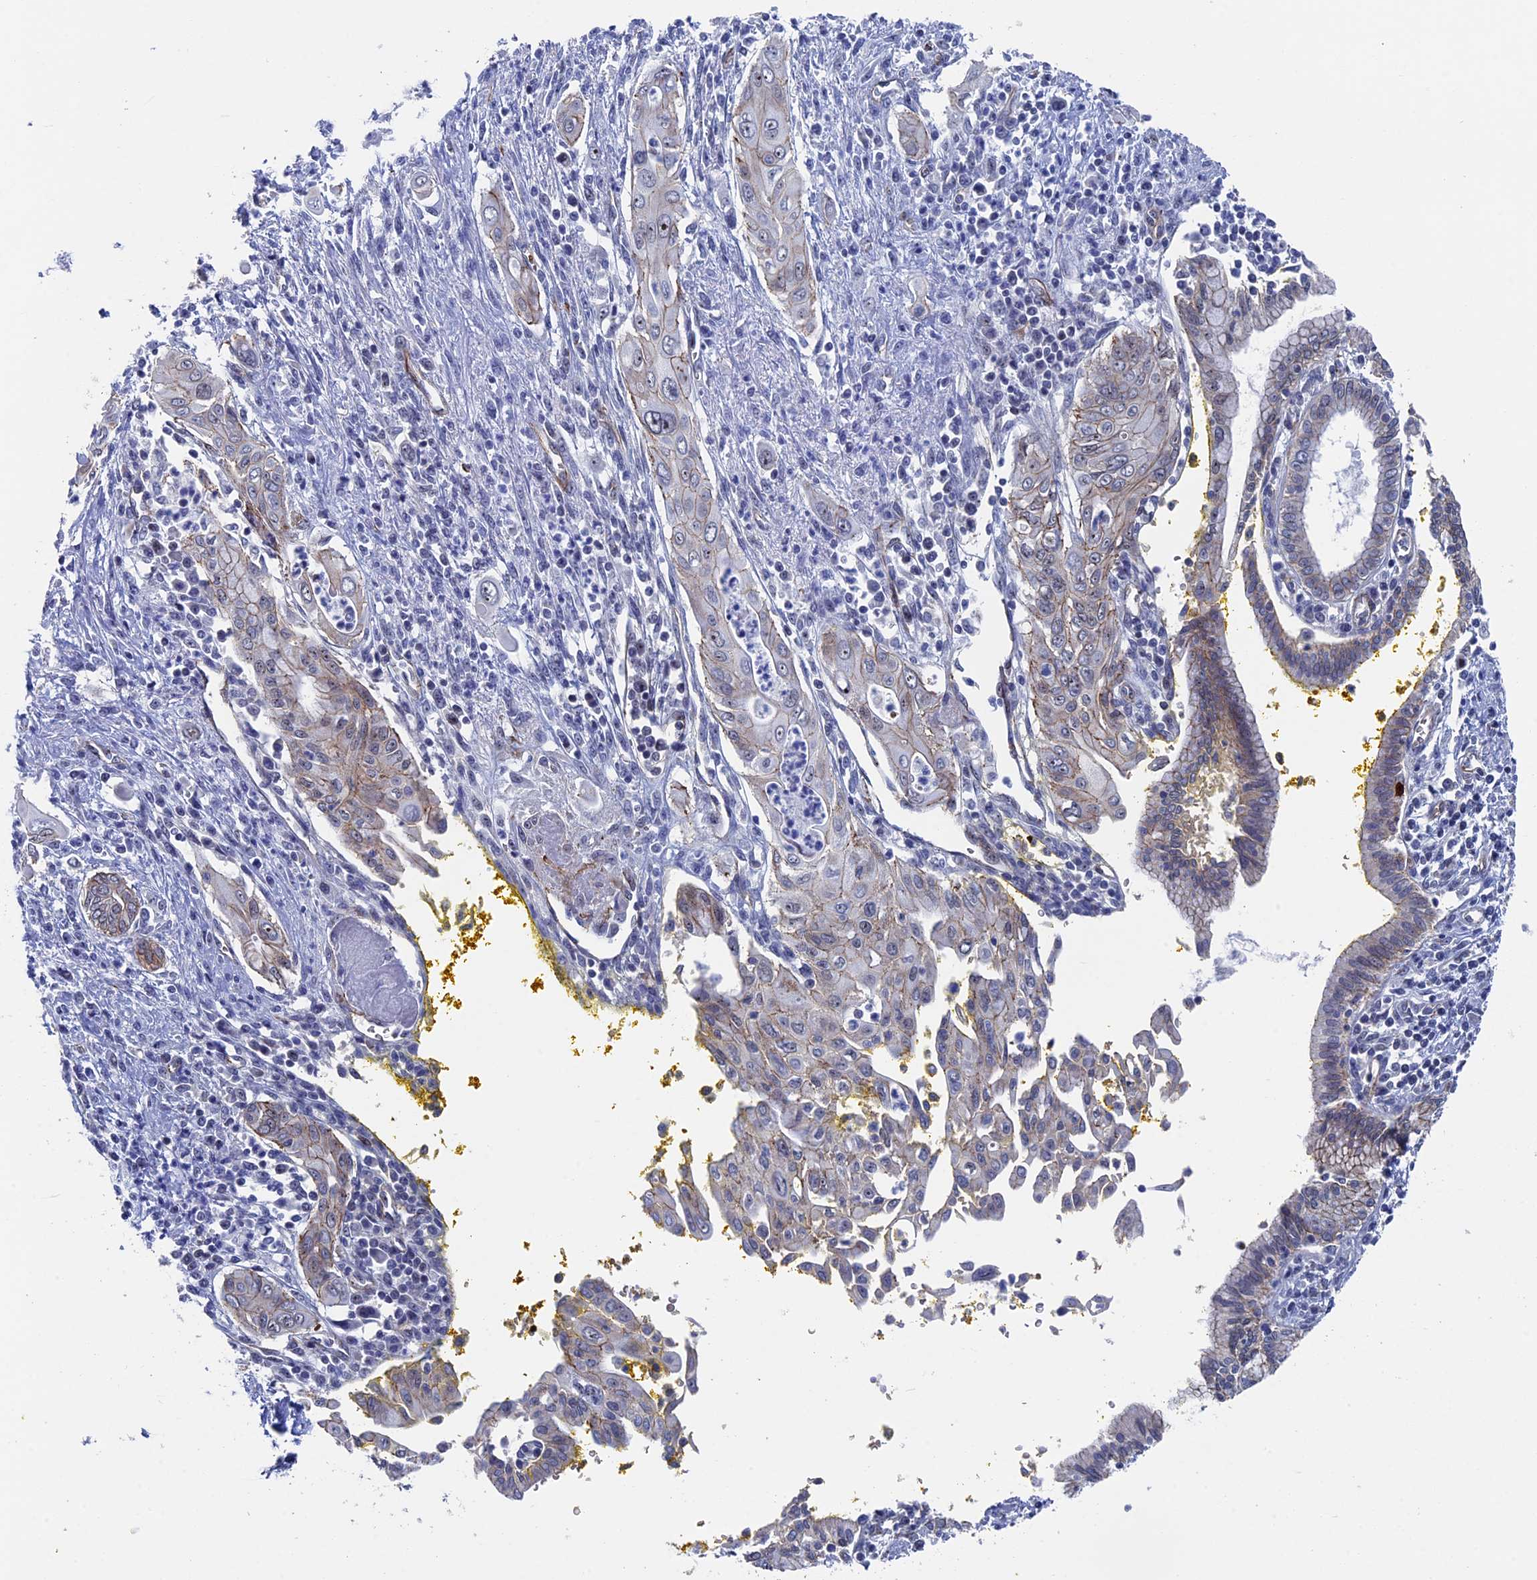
{"staining": {"intensity": "weak", "quantity": "<25%", "location": "cytoplasmic/membranous"}, "tissue": "pancreatic cancer", "cell_type": "Tumor cells", "image_type": "cancer", "snomed": [{"axis": "morphology", "description": "Adenocarcinoma, NOS"}, {"axis": "topography", "description": "Pancreas"}], "caption": "Immunohistochemistry photomicrograph of pancreatic cancer stained for a protein (brown), which reveals no expression in tumor cells.", "gene": "EXOSC9", "patient": {"sex": "male", "age": 58}}